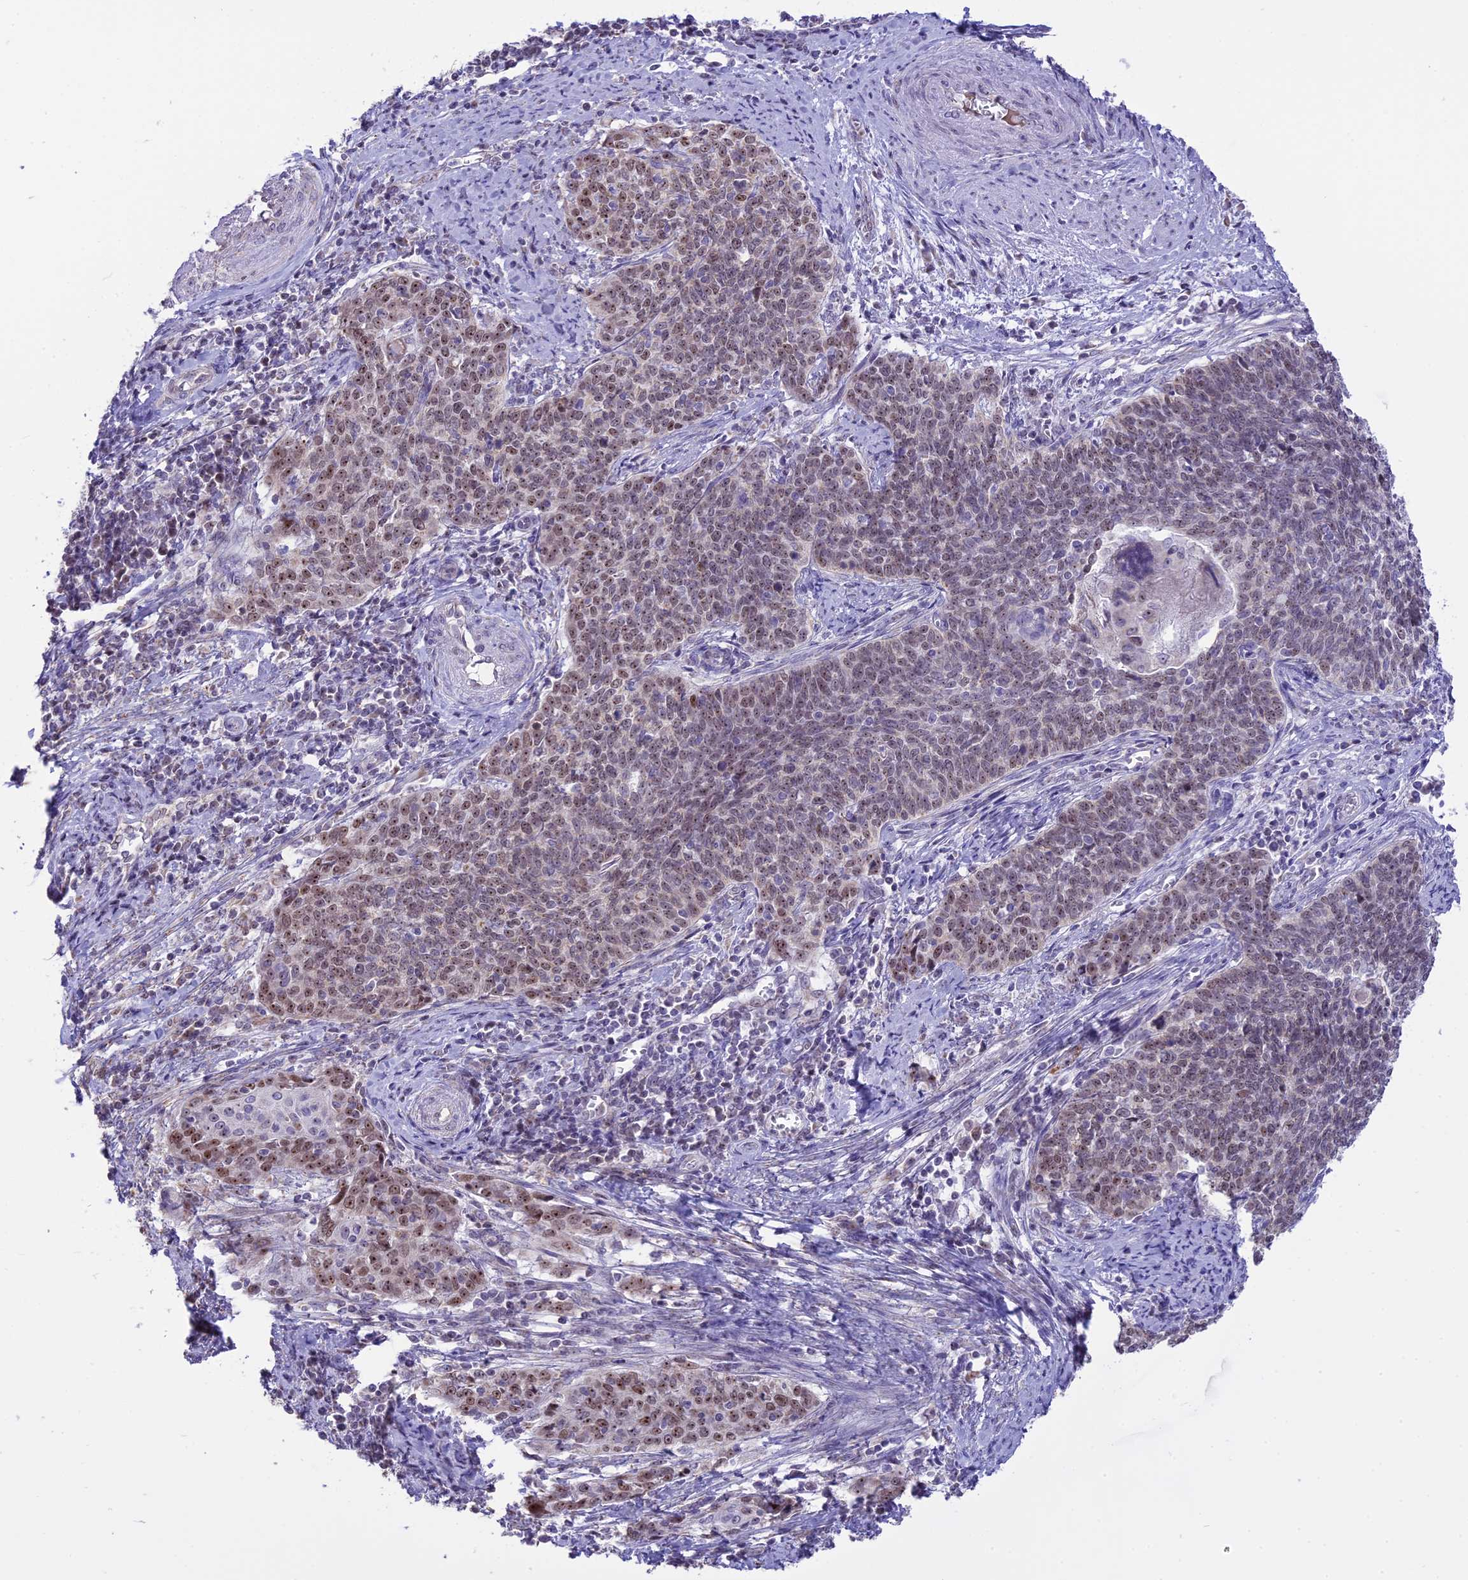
{"staining": {"intensity": "moderate", "quantity": ">75%", "location": "nuclear"}, "tissue": "cervical cancer", "cell_type": "Tumor cells", "image_type": "cancer", "snomed": [{"axis": "morphology", "description": "Squamous cell carcinoma, NOS"}, {"axis": "topography", "description": "Cervix"}], "caption": "About >75% of tumor cells in human cervical squamous cell carcinoma reveal moderate nuclear protein staining as visualized by brown immunohistochemical staining.", "gene": "CMSS1", "patient": {"sex": "female", "age": 39}}